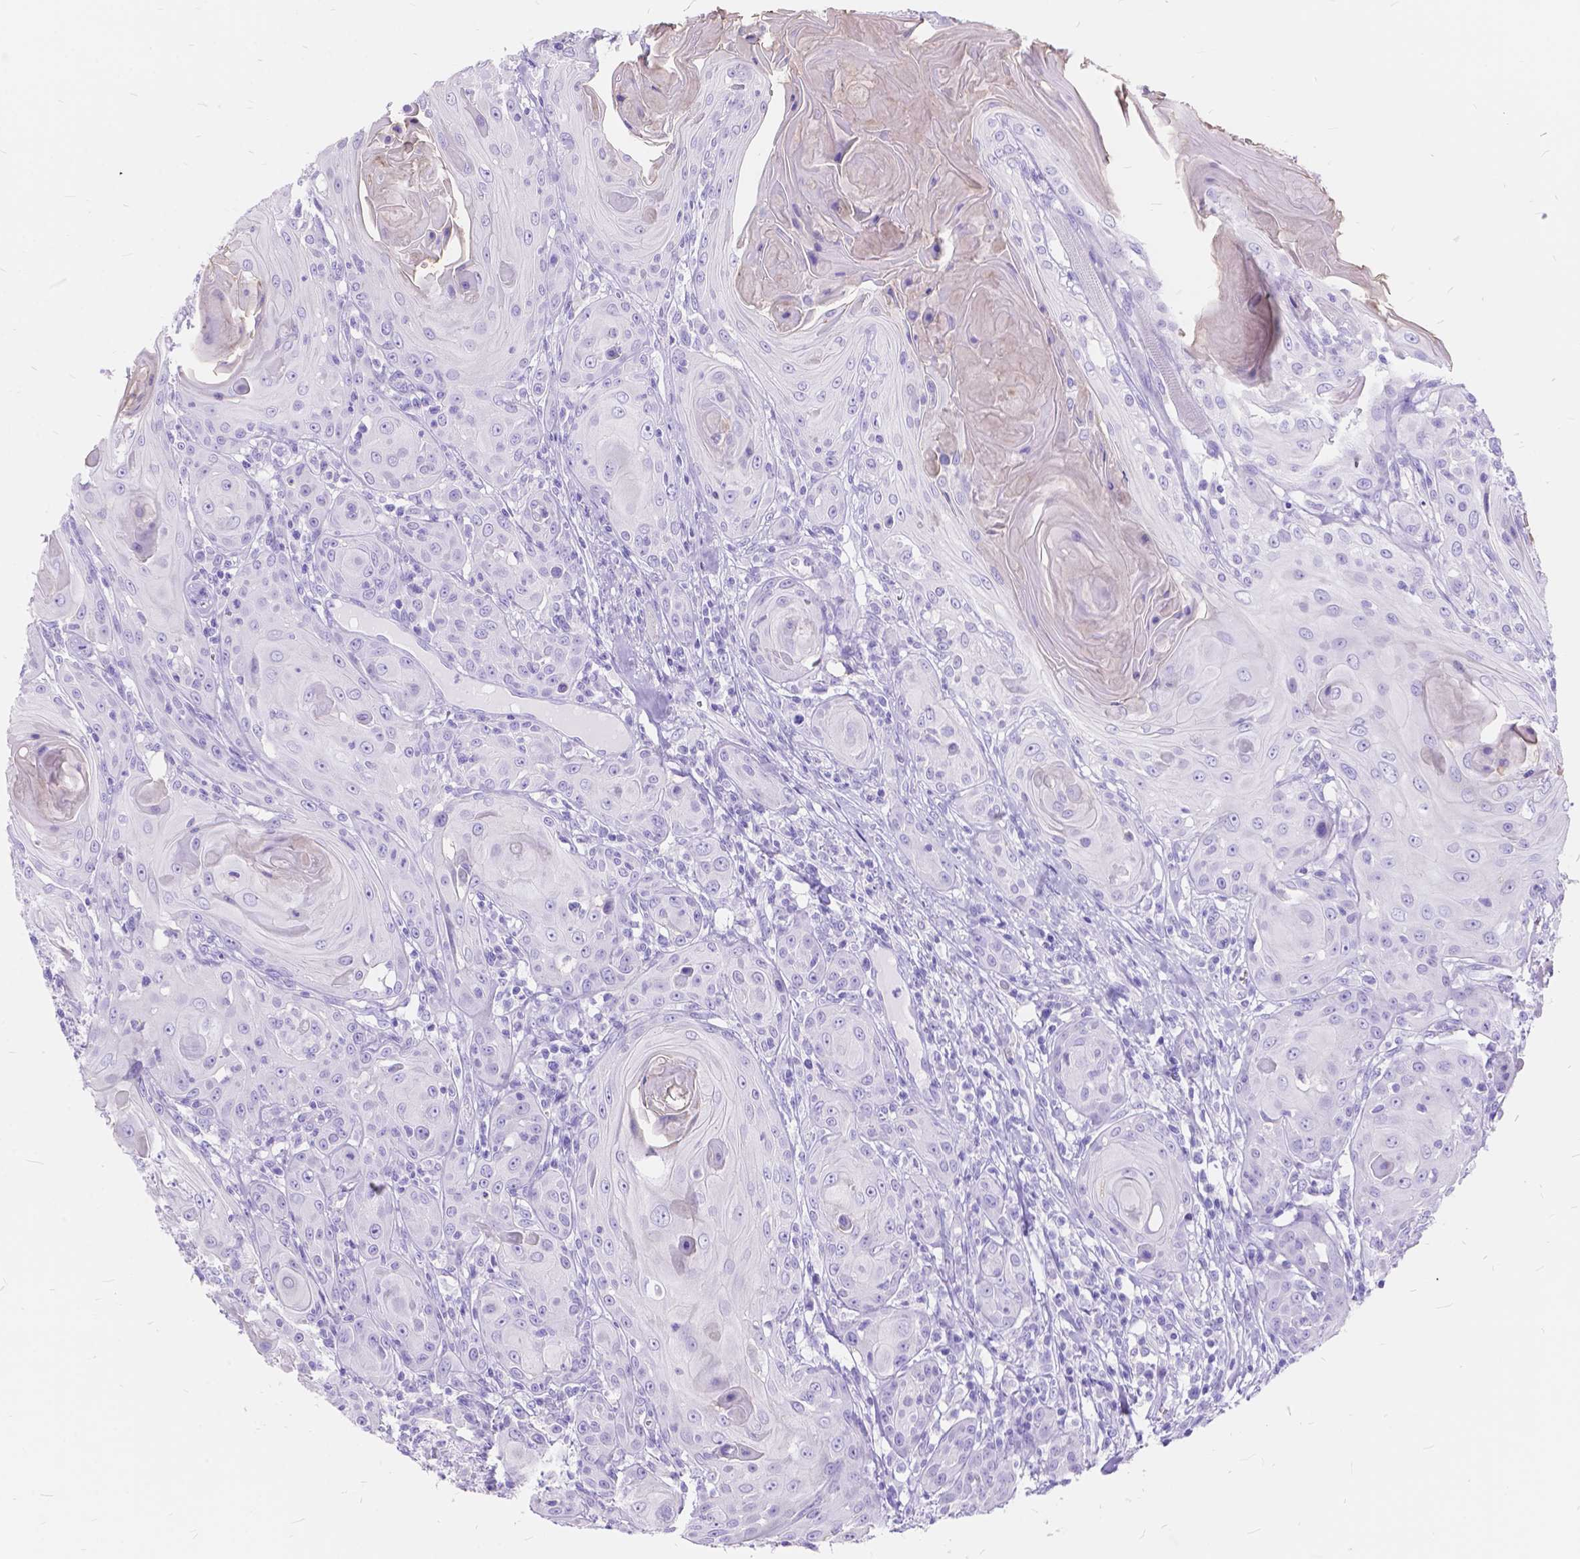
{"staining": {"intensity": "negative", "quantity": "none", "location": "none"}, "tissue": "head and neck cancer", "cell_type": "Tumor cells", "image_type": "cancer", "snomed": [{"axis": "morphology", "description": "Squamous cell carcinoma, NOS"}, {"axis": "topography", "description": "Head-Neck"}], "caption": "High magnification brightfield microscopy of head and neck cancer (squamous cell carcinoma) stained with DAB (3,3'-diaminobenzidine) (brown) and counterstained with hematoxylin (blue): tumor cells show no significant expression.", "gene": "FOXL2", "patient": {"sex": "female", "age": 80}}